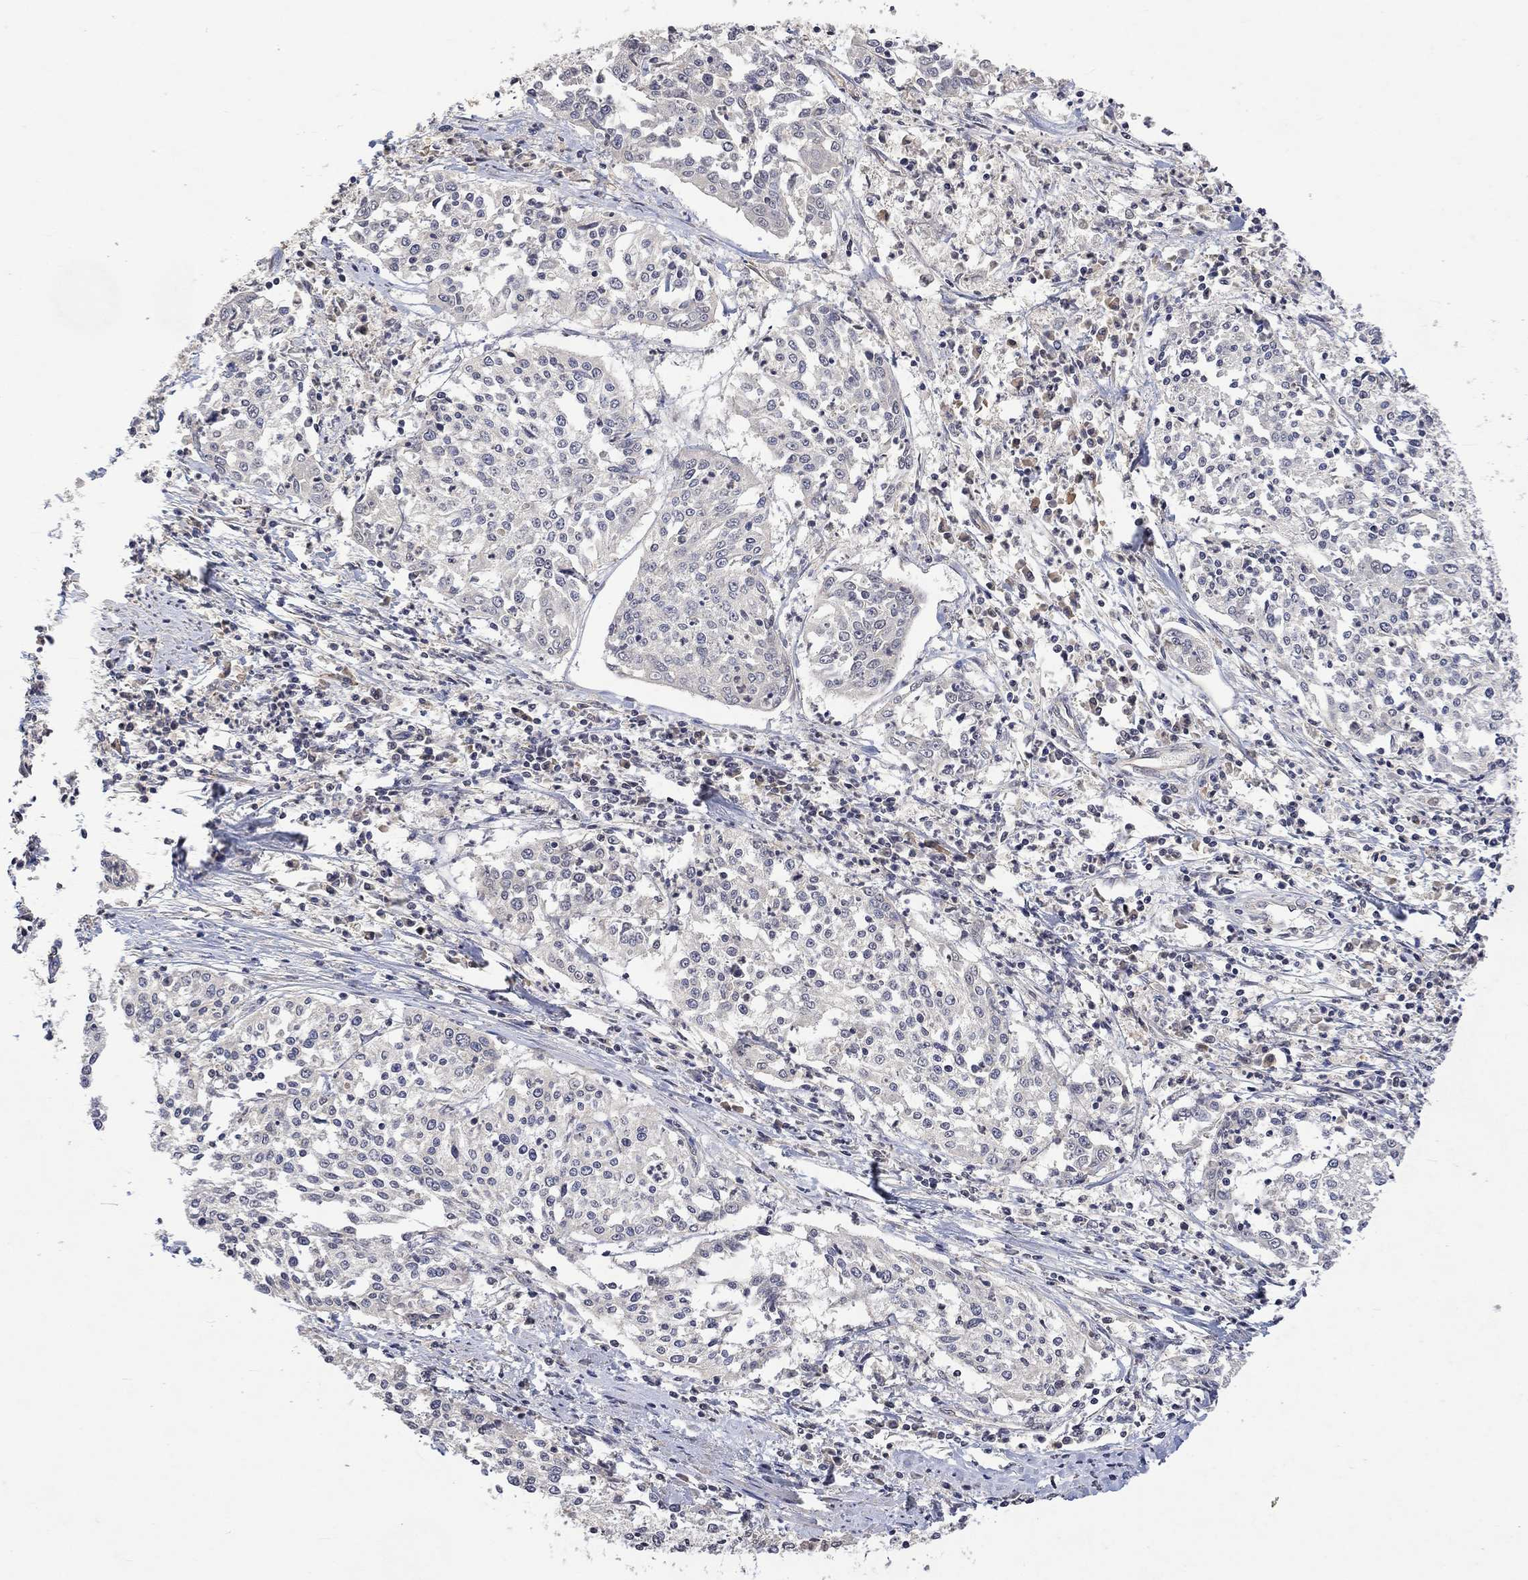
{"staining": {"intensity": "negative", "quantity": "none", "location": "none"}, "tissue": "cervical cancer", "cell_type": "Tumor cells", "image_type": "cancer", "snomed": [{"axis": "morphology", "description": "Squamous cell carcinoma, NOS"}, {"axis": "topography", "description": "Cervix"}], "caption": "This is an immunohistochemistry (IHC) image of human cervical squamous cell carcinoma. There is no expression in tumor cells.", "gene": "GRIN2D", "patient": {"sex": "female", "age": 41}}